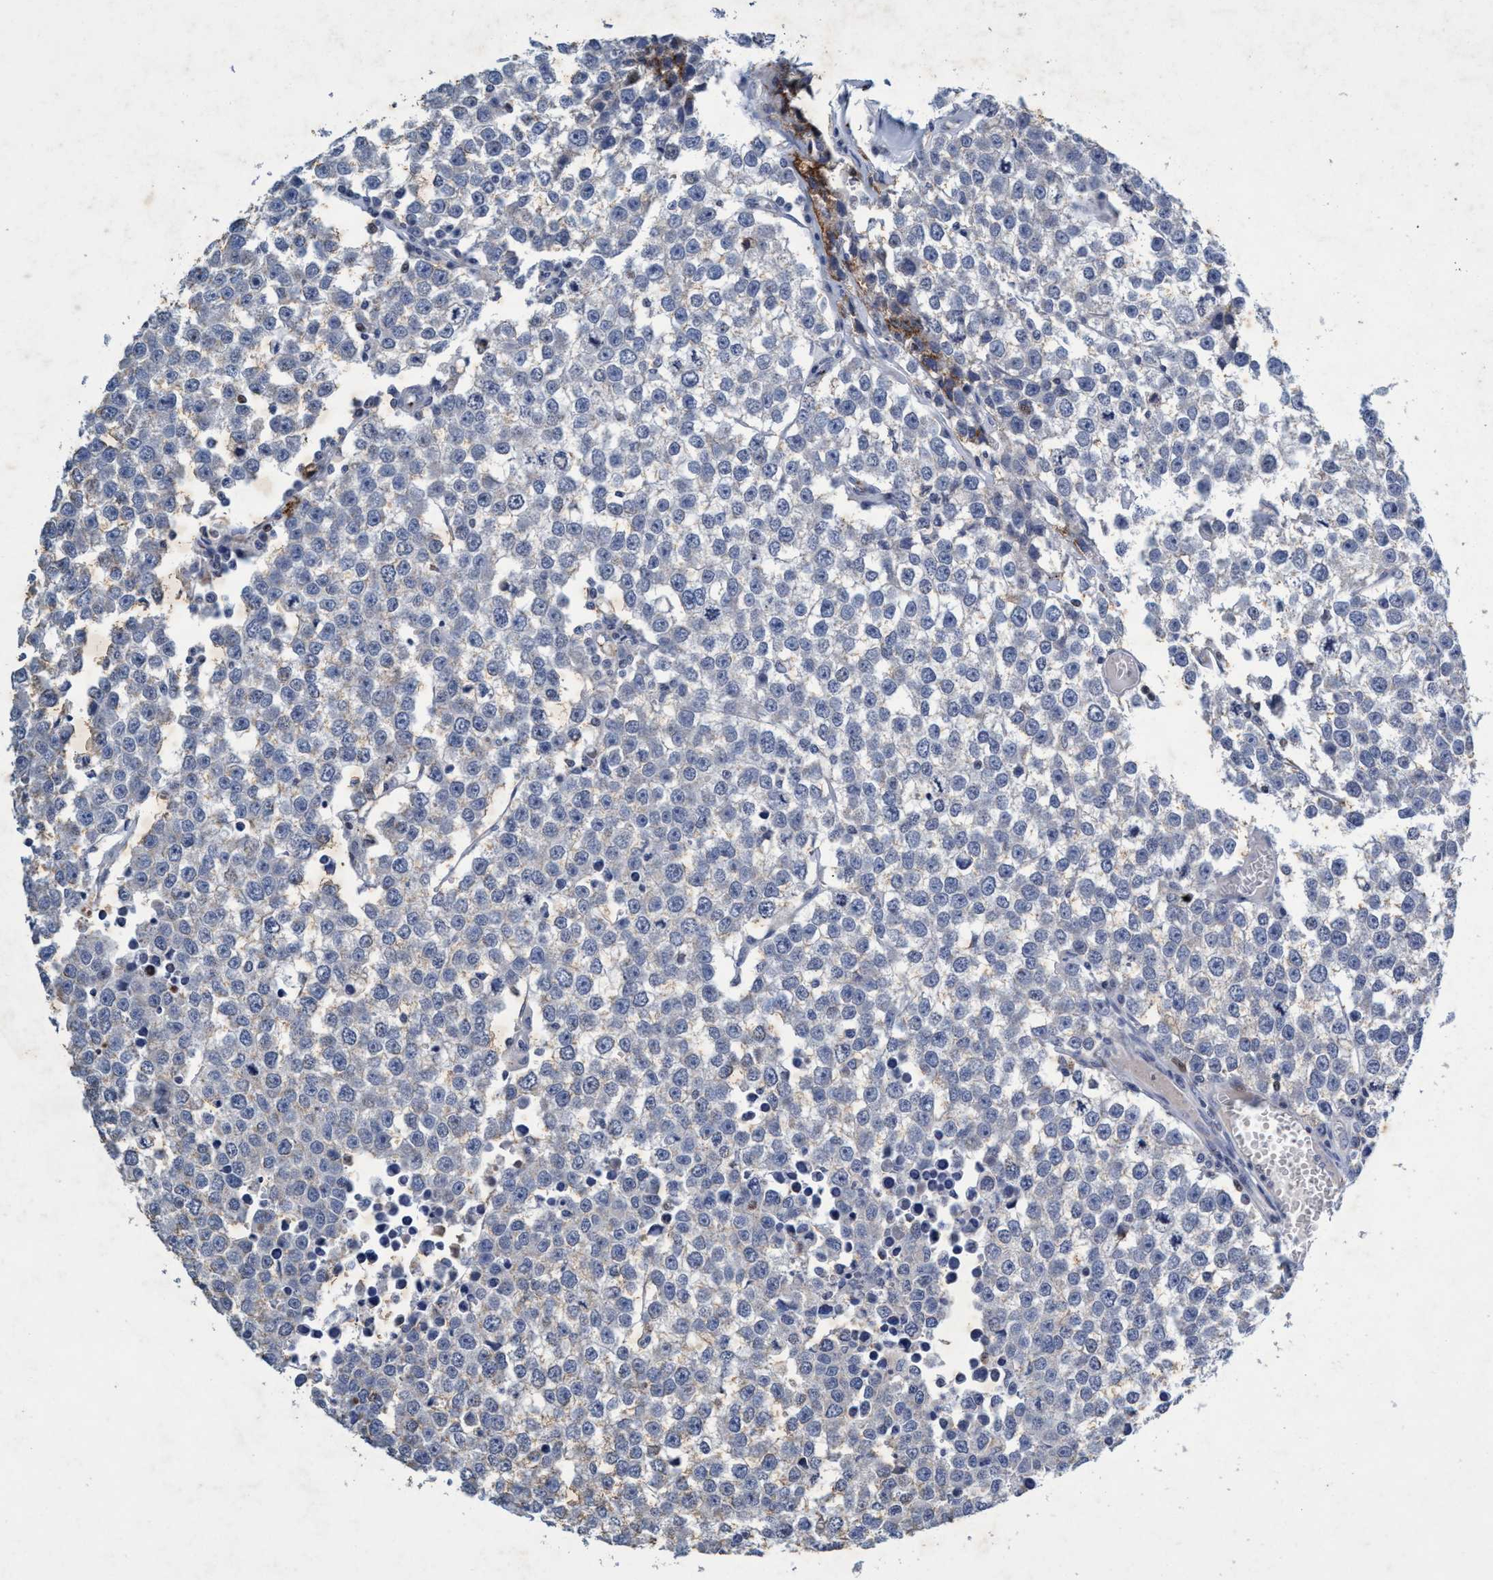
{"staining": {"intensity": "moderate", "quantity": "<25%", "location": "cytoplasmic/membranous"}, "tissue": "testis cancer", "cell_type": "Tumor cells", "image_type": "cancer", "snomed": [{"axis": "morphology", "description": "Seminoma, NOS"}, {"axis": "morphology", "description": "Carcinoma, Embryonal, NOS"}, {"axis": "topography", "description": "Testis"}], "caption": "Human seminoma (testis) stained with a brown dye exhibits moderate cytoplasmic/membranous positive positivity in approximately <25% of tumor cells.", "gene": "GRB14", "patient": {"sex": "male", "age": 52}}